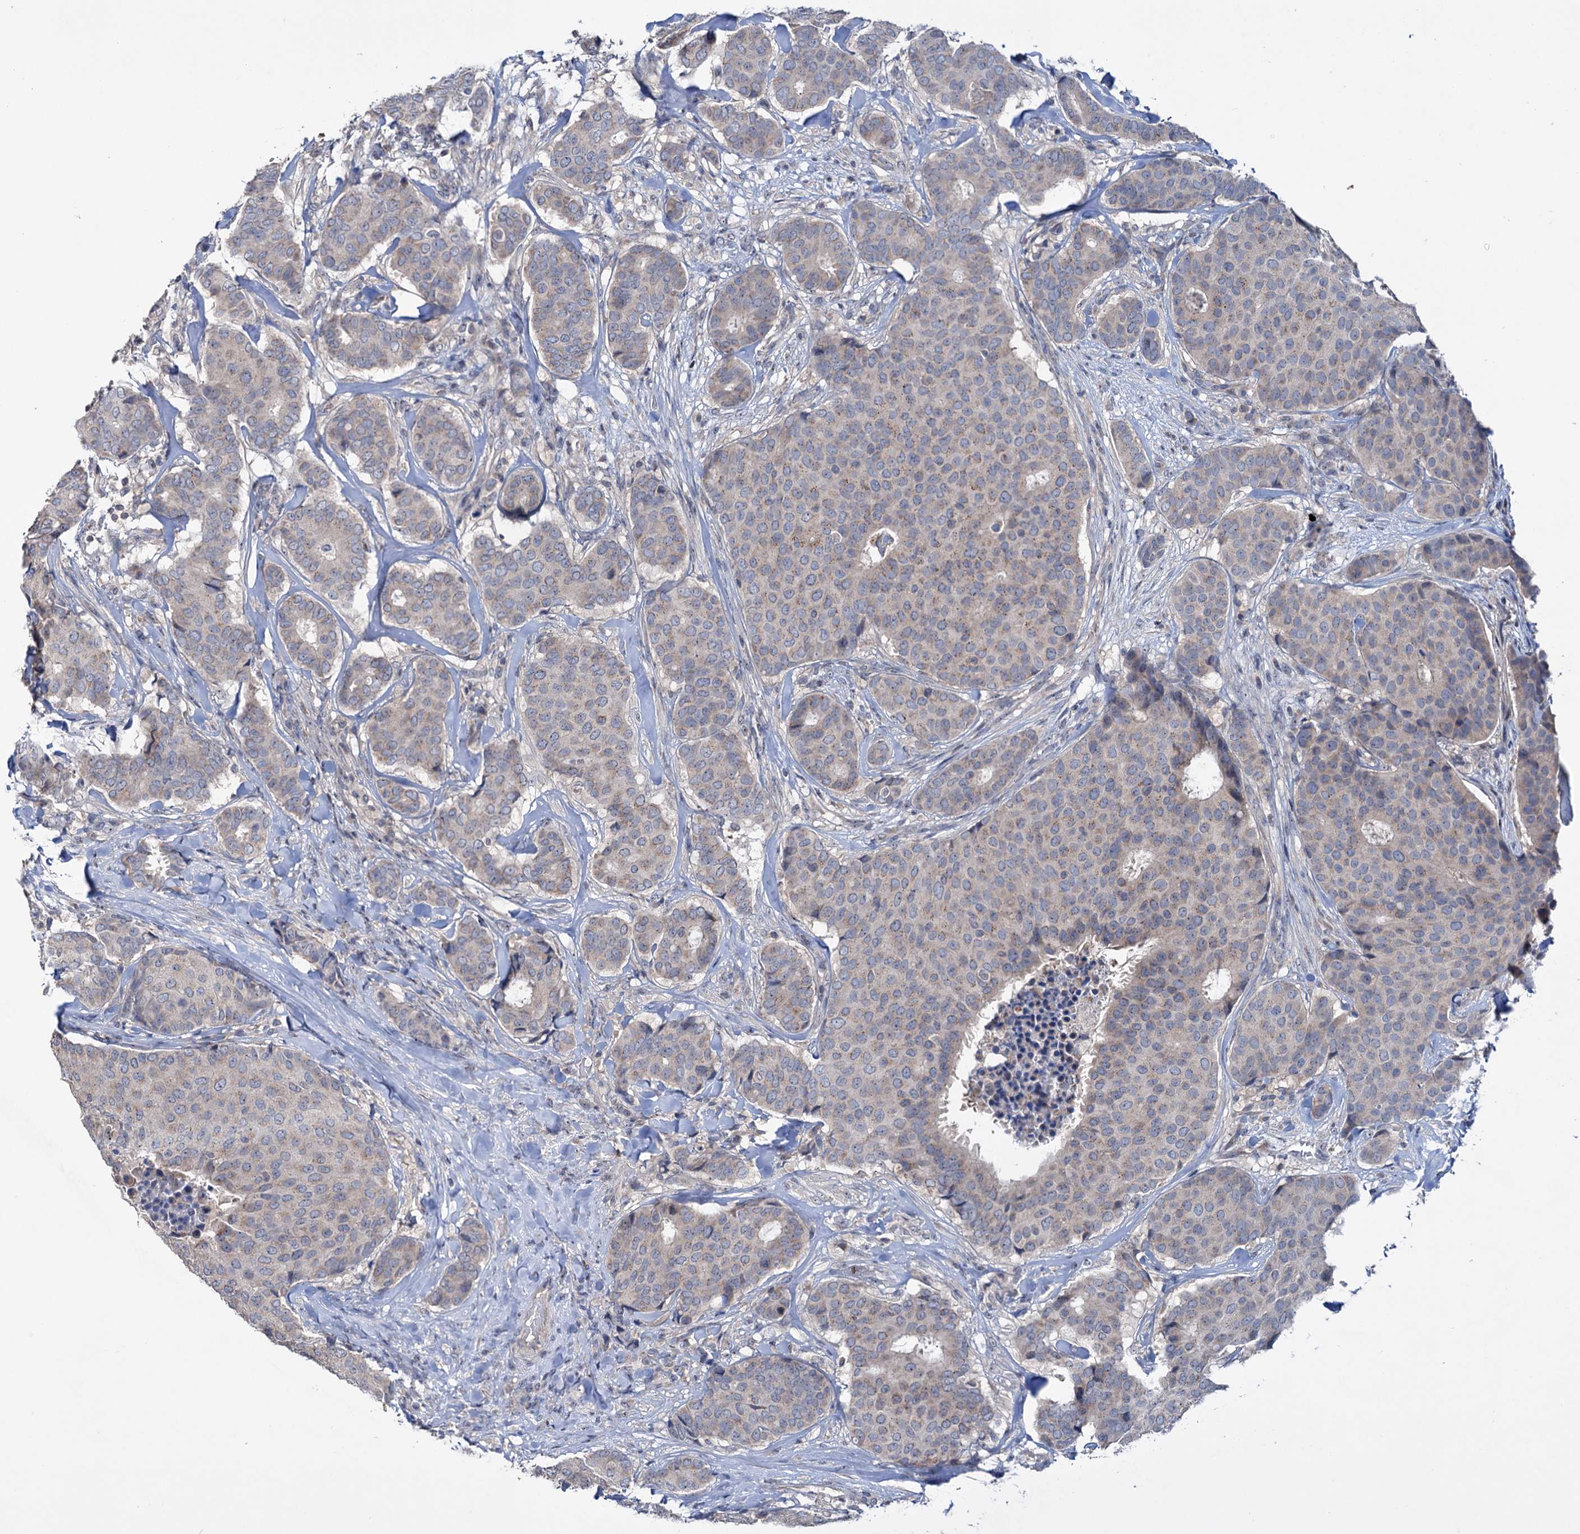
{"staining": {"intensity": "weak", "quantity": "<25%", "location": "cytoplasmic/membranous"}, "tissue": "breast cancer", "cell_type": "Tumor cells", "image_type": "cancer", "snomed": [{"axis": "morphology", "description": "Duct carcinoma"}, {"axis": "topography", "description": "Breast"}], "caption": "Immunohistochemistry (IHC) of breast cancer (invasive ductal carcinoma) shows no expression in tumor cells.", "gene": "HTR3B", "patient": {"sex": "female", "age": 75}}